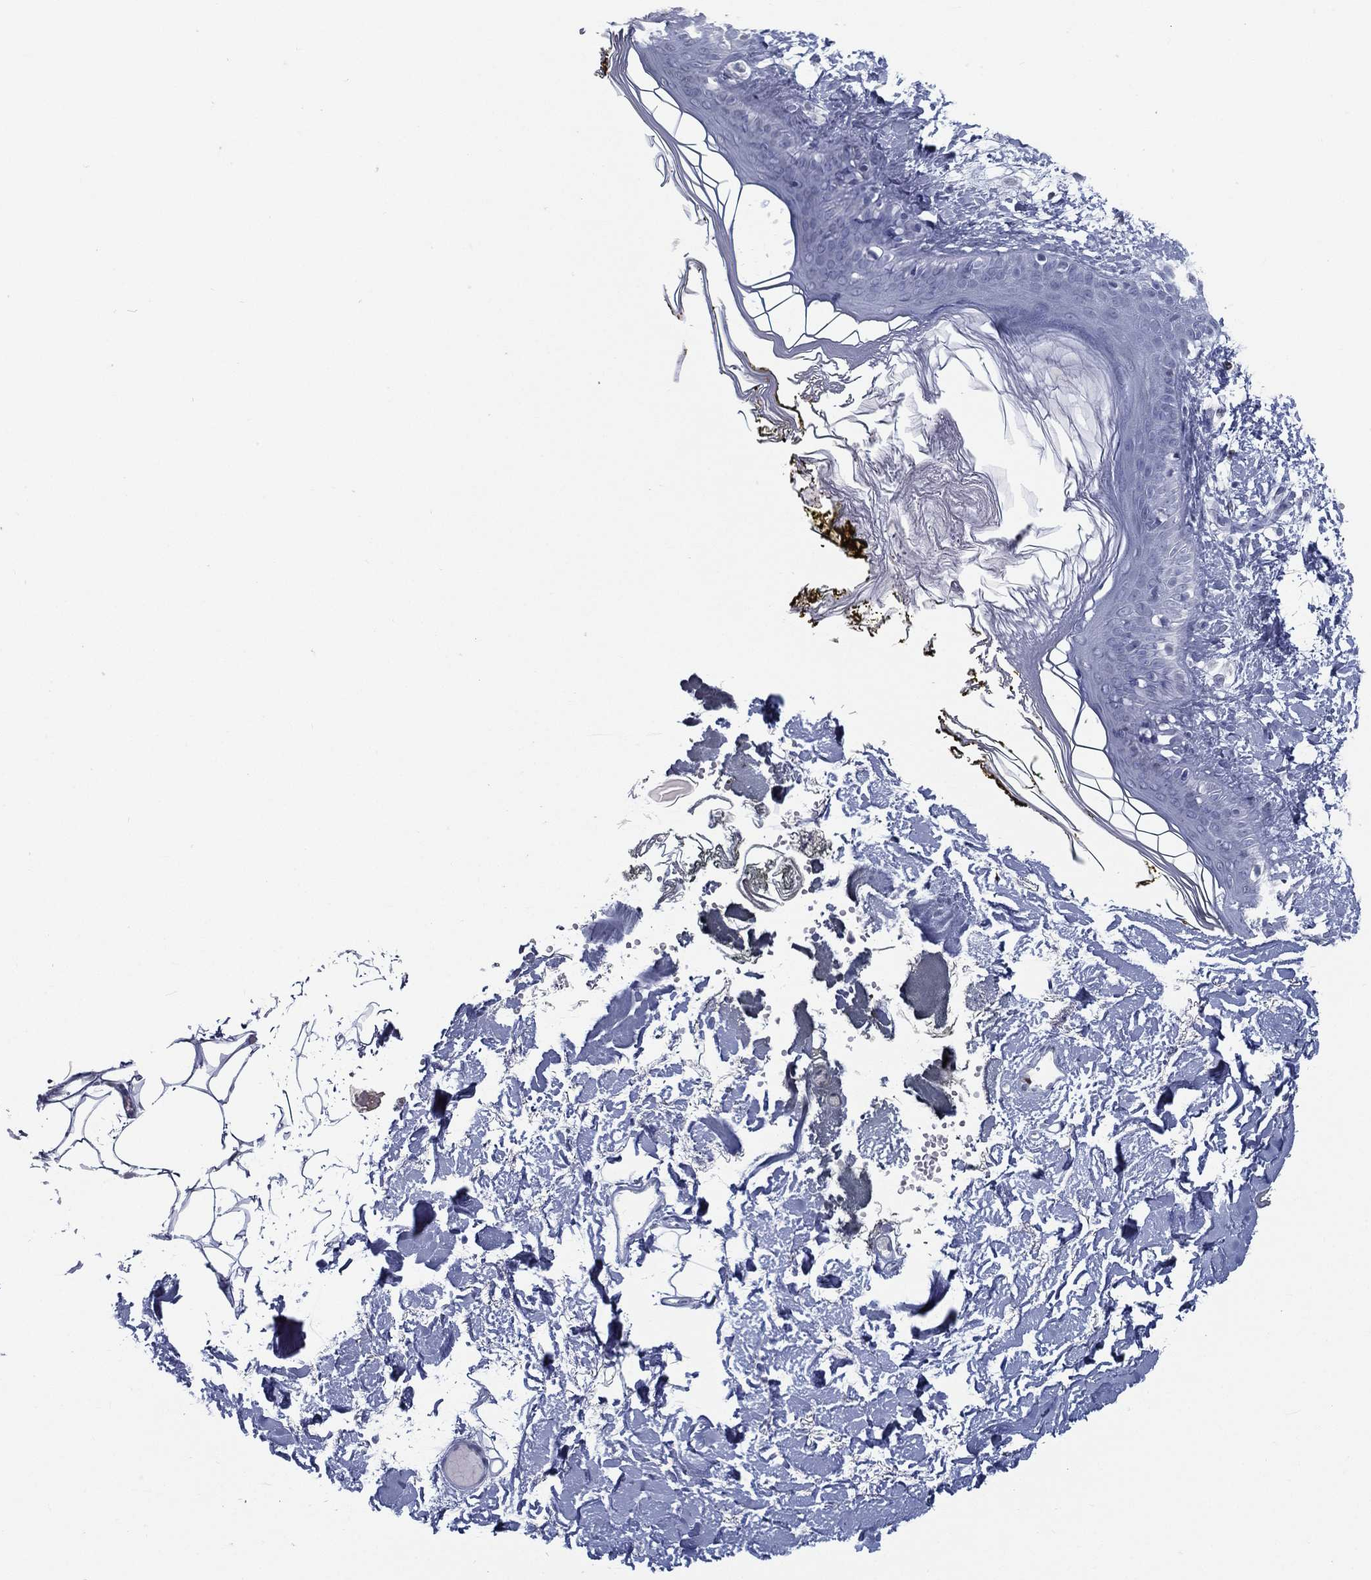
{"staining": {"intensity": "negative", "quantity": "none", "location": "none"}, "tissue": "skin", "cell_type": "Fibroblasts", "image_type": "normal", "snomed": [{"axis": "morphology", "description": "Normal tissue, NOS"}, {"axis": "topography", "description": "Skin"}], "caption": "High magnification brightfield microscopy of normal skin stained with DAB (brown) and counterstained with hematoxylin (blue): fibroblasts show no significant positivity. The staining was performed using DAB (3,3'-diaminobenzidine) to visualize the protein expression in brown, while the nuclei were stained in blue with hematoxylin (Magnification: 20x).", "gene": "PYHIN1", "patient": {"sex": "female", "age": 34}}